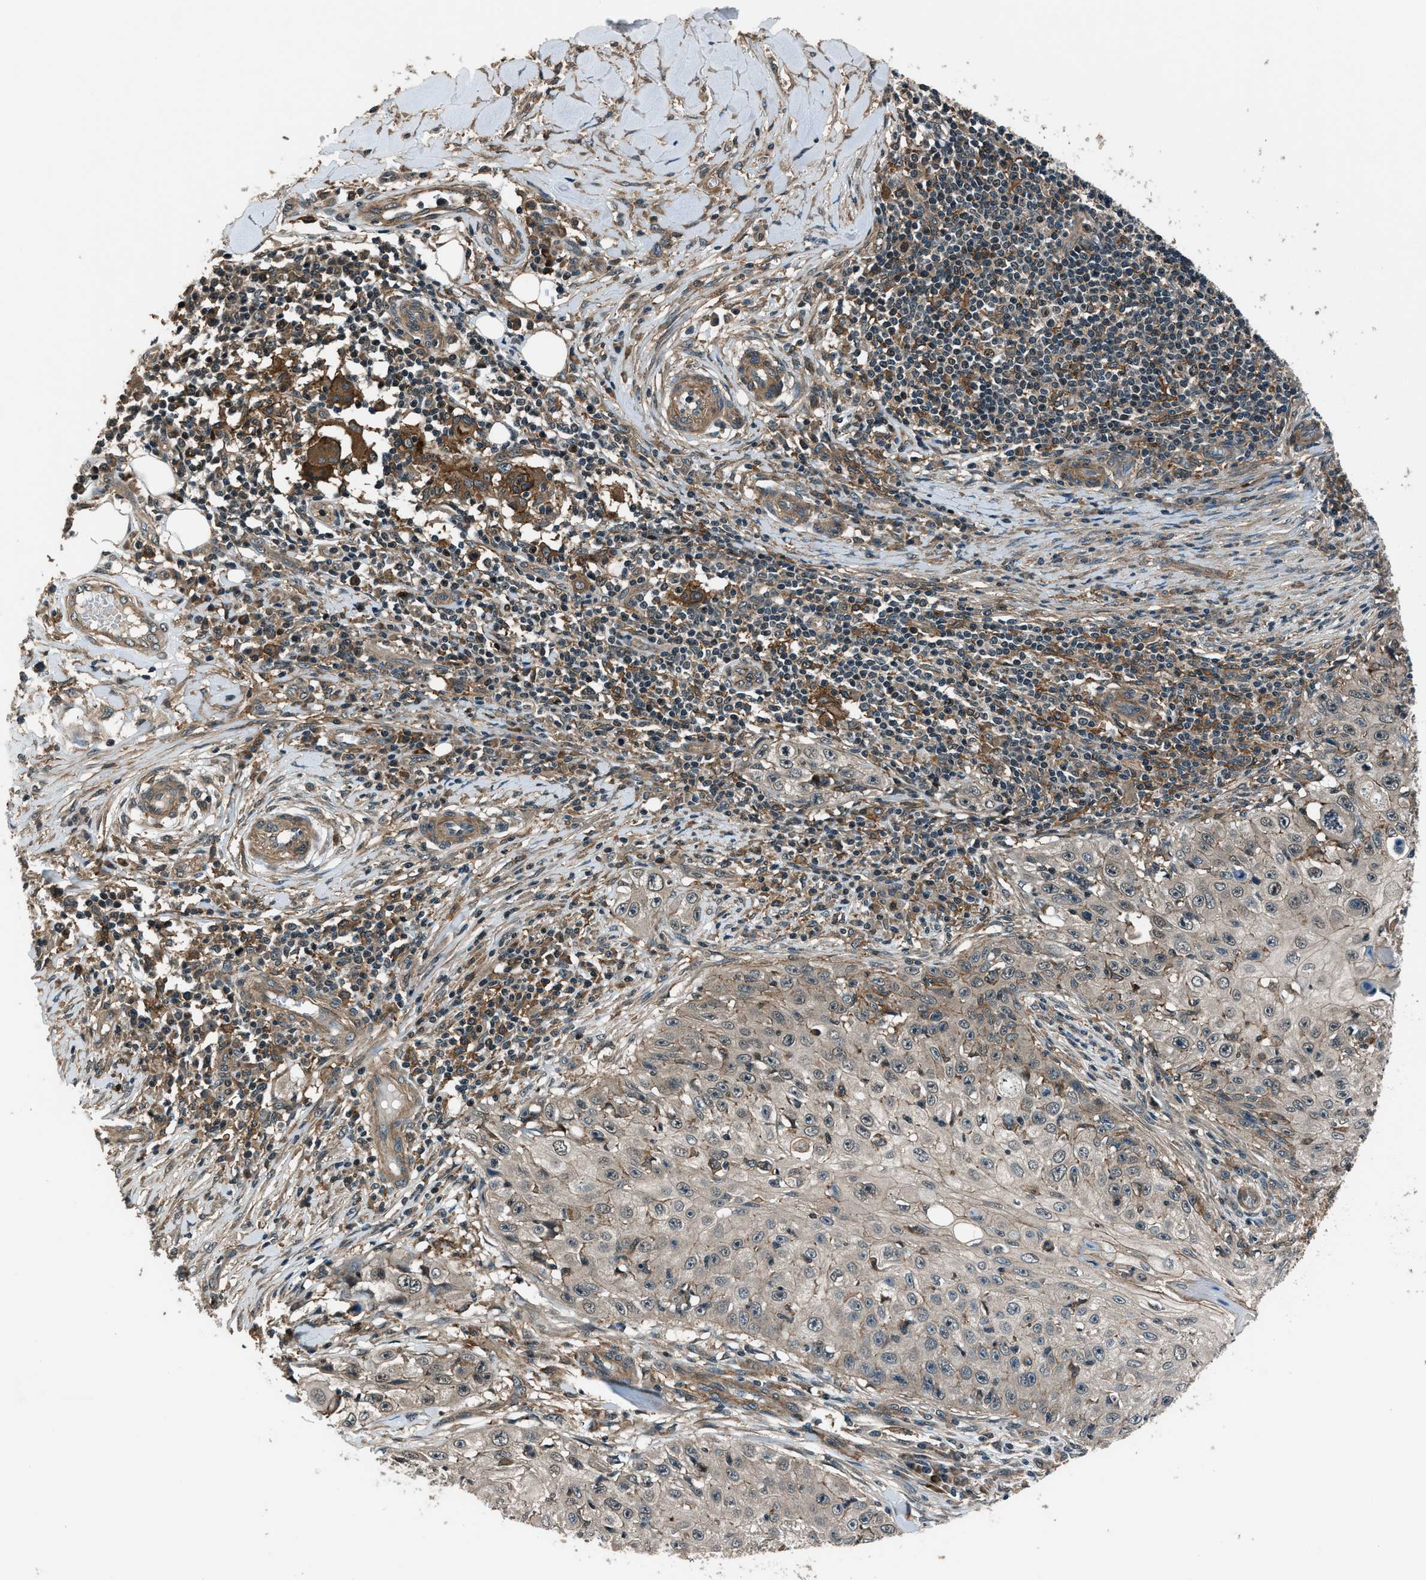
{"staining": {"intensity": "weak", "quantity": "<25%", "location": "cytoplasmic/membranous"}, "tissue": "skin cancer", "cell_type": "Tumor cells", "image_type": "cancer", "snomed": [{"axis": "morphology", "description": "Squamous cell carcinoma, NOS"}, {"axis": "topography", "description": "Skin"}], "caption": "Tumor cells are negative for brown protein staining in squamous cell carcinoma (skin).", "gene": "ARHGEF11", "patient": {"sex": "male", "age": 86}}